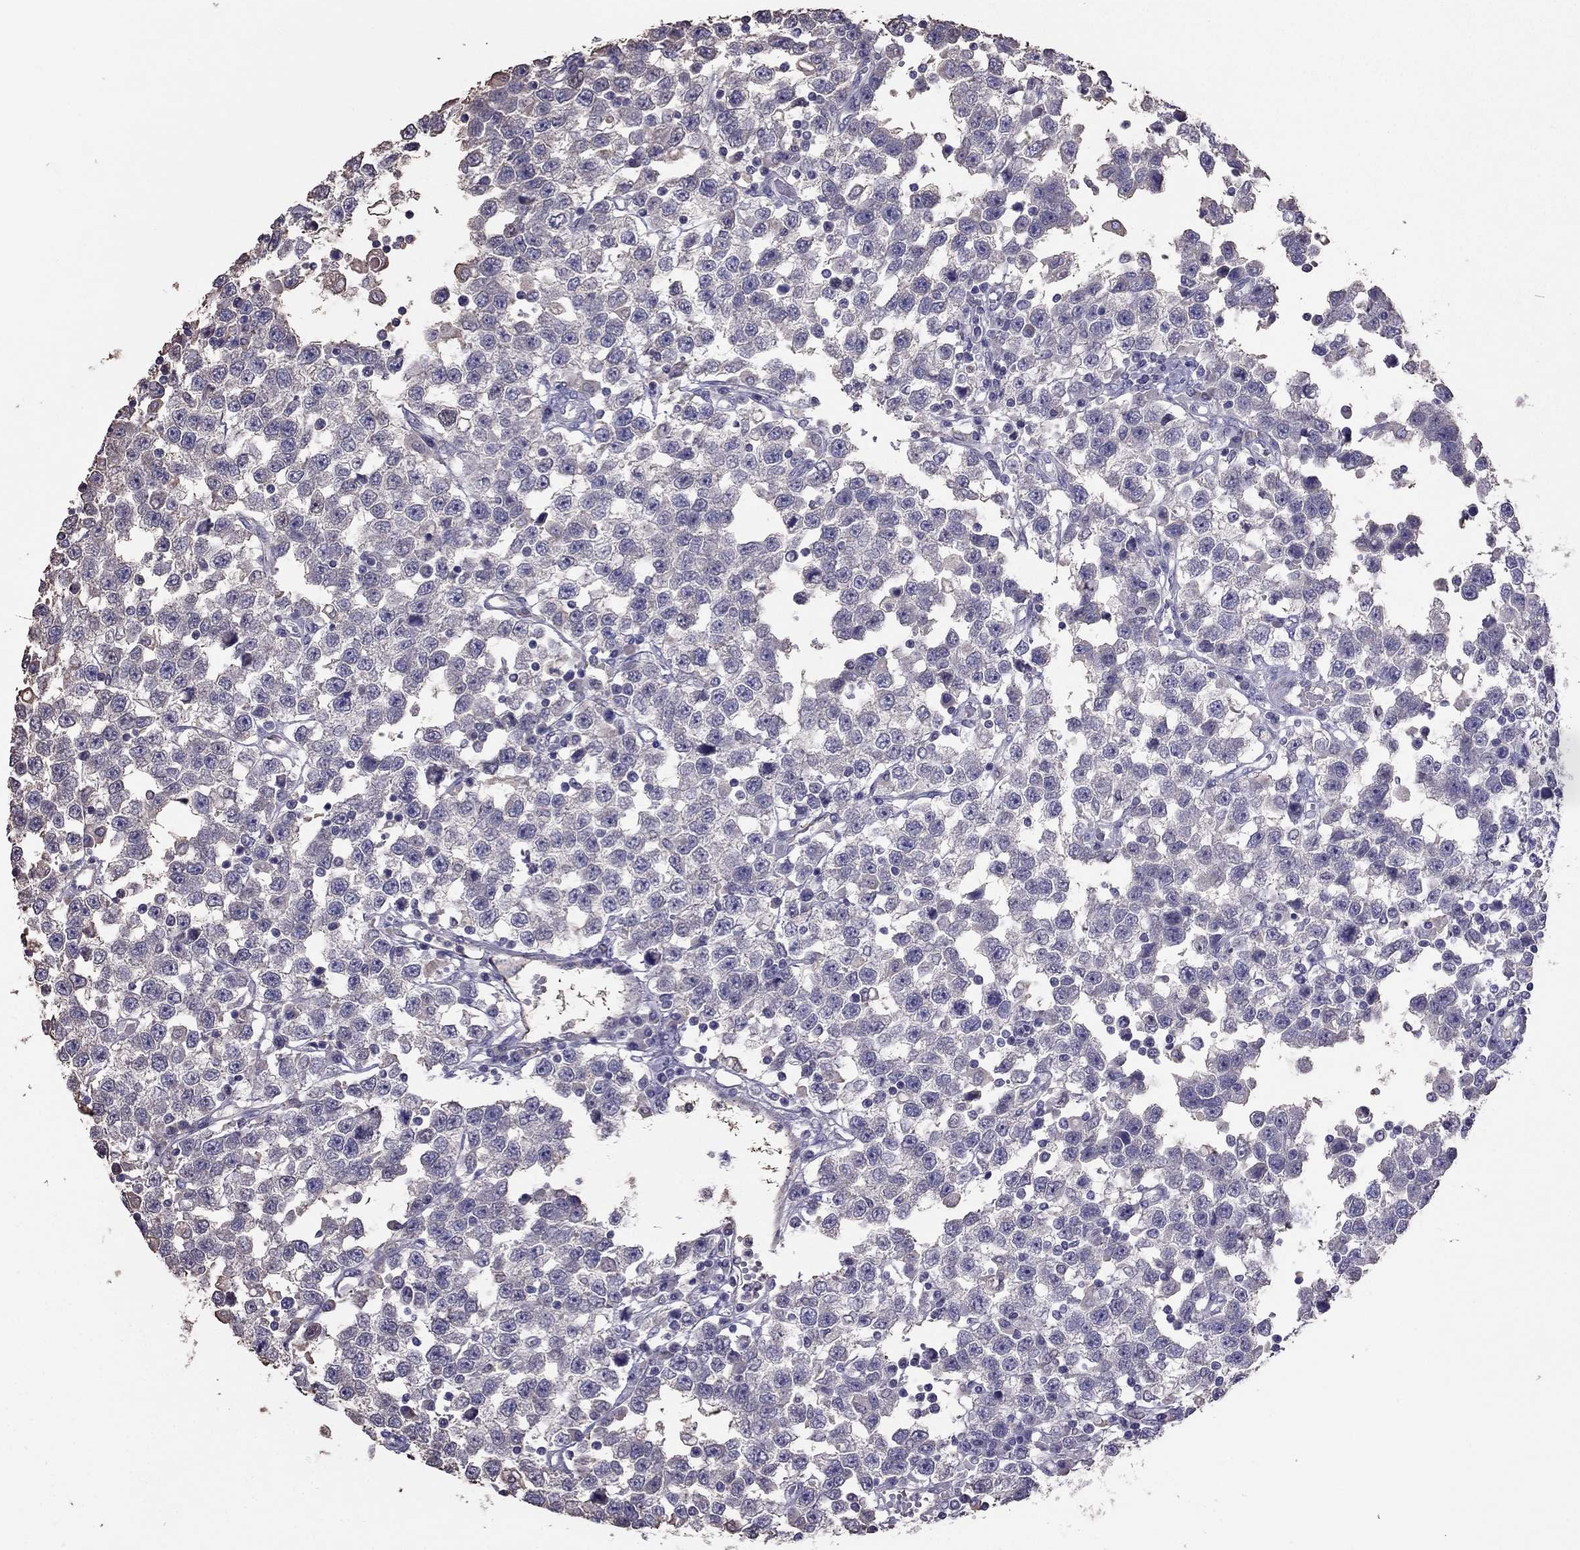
{"staining": {"intensity": "negative", "quantity": "none", "location": "none"}, "tissue": "testis cancer", "cell_type": "Tumor cells", "image_type": "cancer", "snomed": [{"axis": "morphology", "description": "Seminoma, NOS"}, {"axis": "topography", "description": "Testis"}], "caption": "Immunohistochemistry histopathology image of neoplastic tissue: human testis cancer stained with DAB reveals no significant protein staining in tumor cells. (DAB (3,3'-diaminobenzidine) immunohistochemistry with hematoxylin counter stain).", "gene": "TBC1D21", "patient": {"sex": "male", "age": 34}}